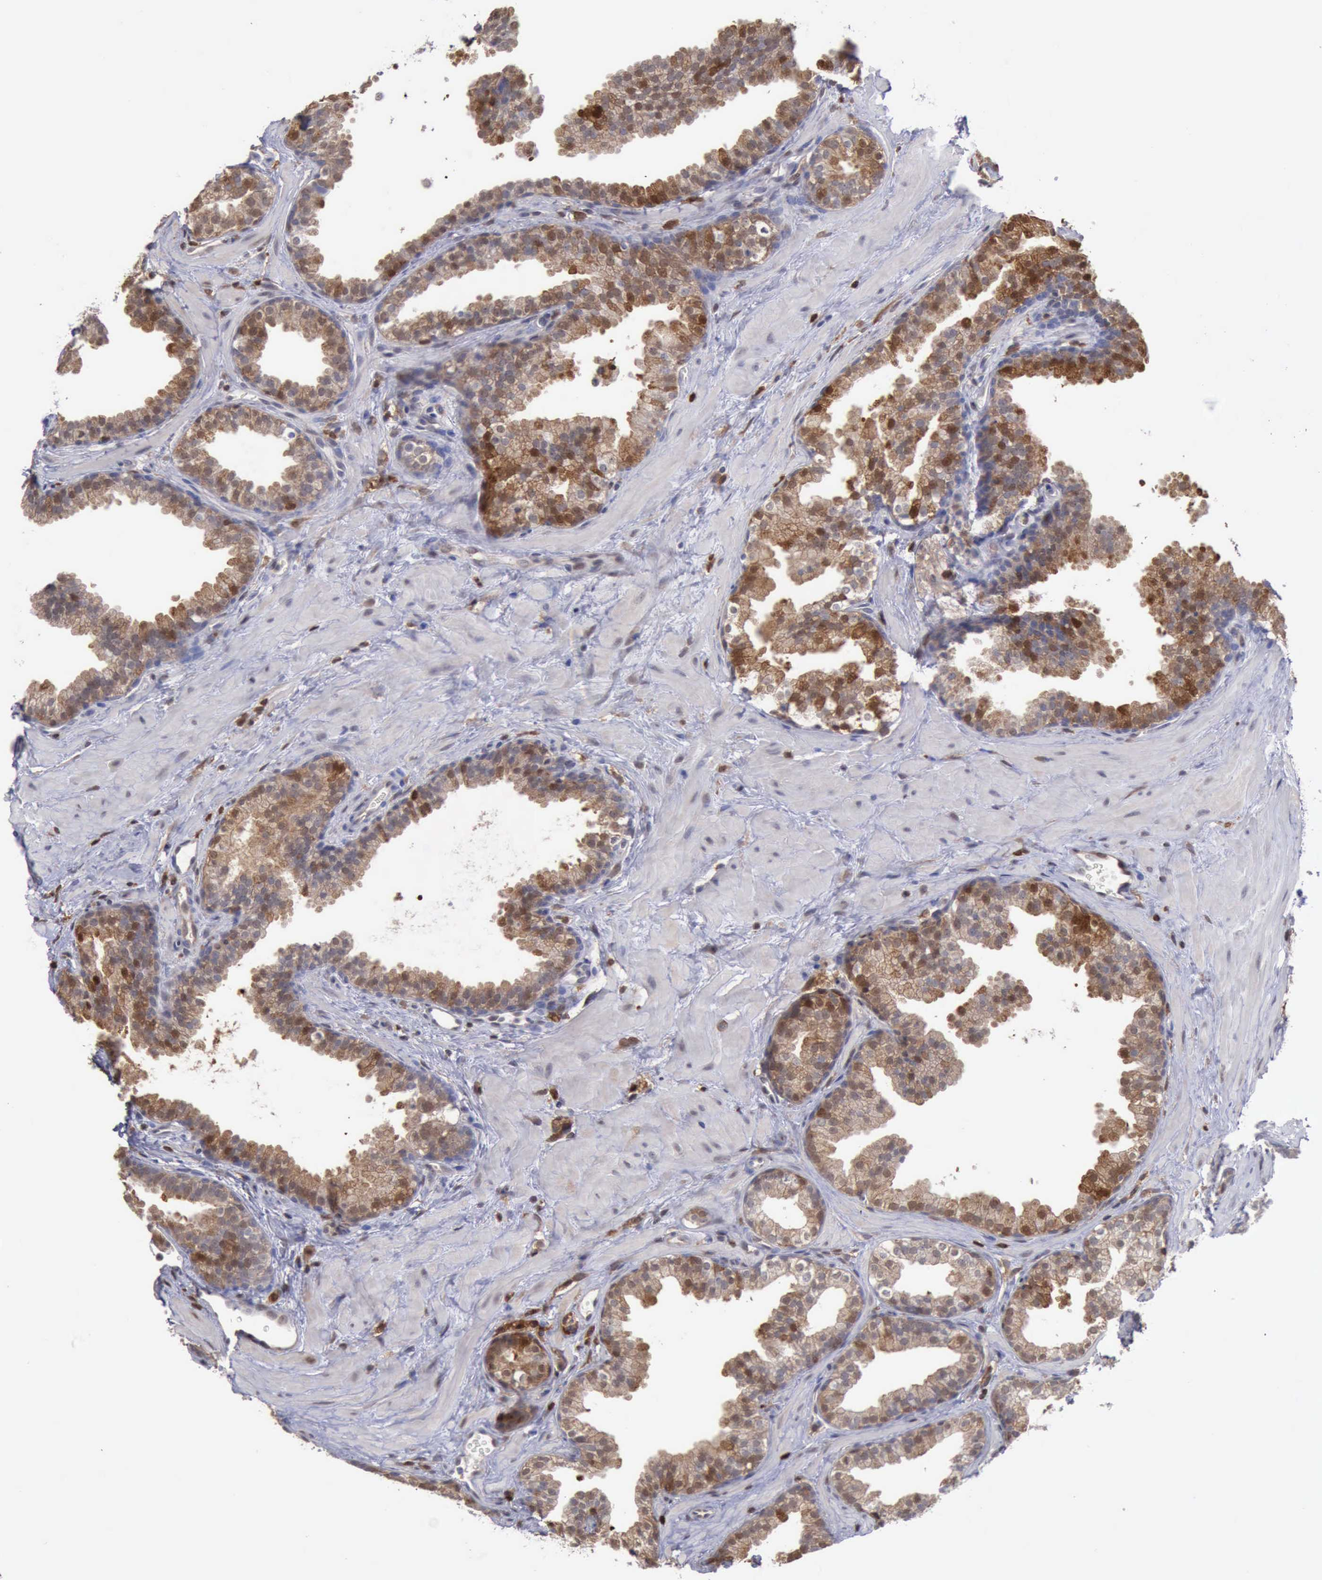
{"staining": {"intensity": "moderate", "quantity": ">75%", "location": "cytoplasmic/membranous,nuclear"}, "tissue": "prostate", "cell_type": "Glandular cells", "image_type": "normal", "snomed": [{"axis": "morphology", "description": "Normal tissue, NOS"}, {"axis": "topography", "description": "Prostate"}], "caption": "The photomicrograph reveals a brown stain indicating the presence of a protein in the cytoplasmic/membranous,nuclear of glandular cells in prostate. The protein of interest is shown in brown color, while the nuclei are stained blue.", "gene": "STAT1", "patient": {"sex": "male", "age": 51}}